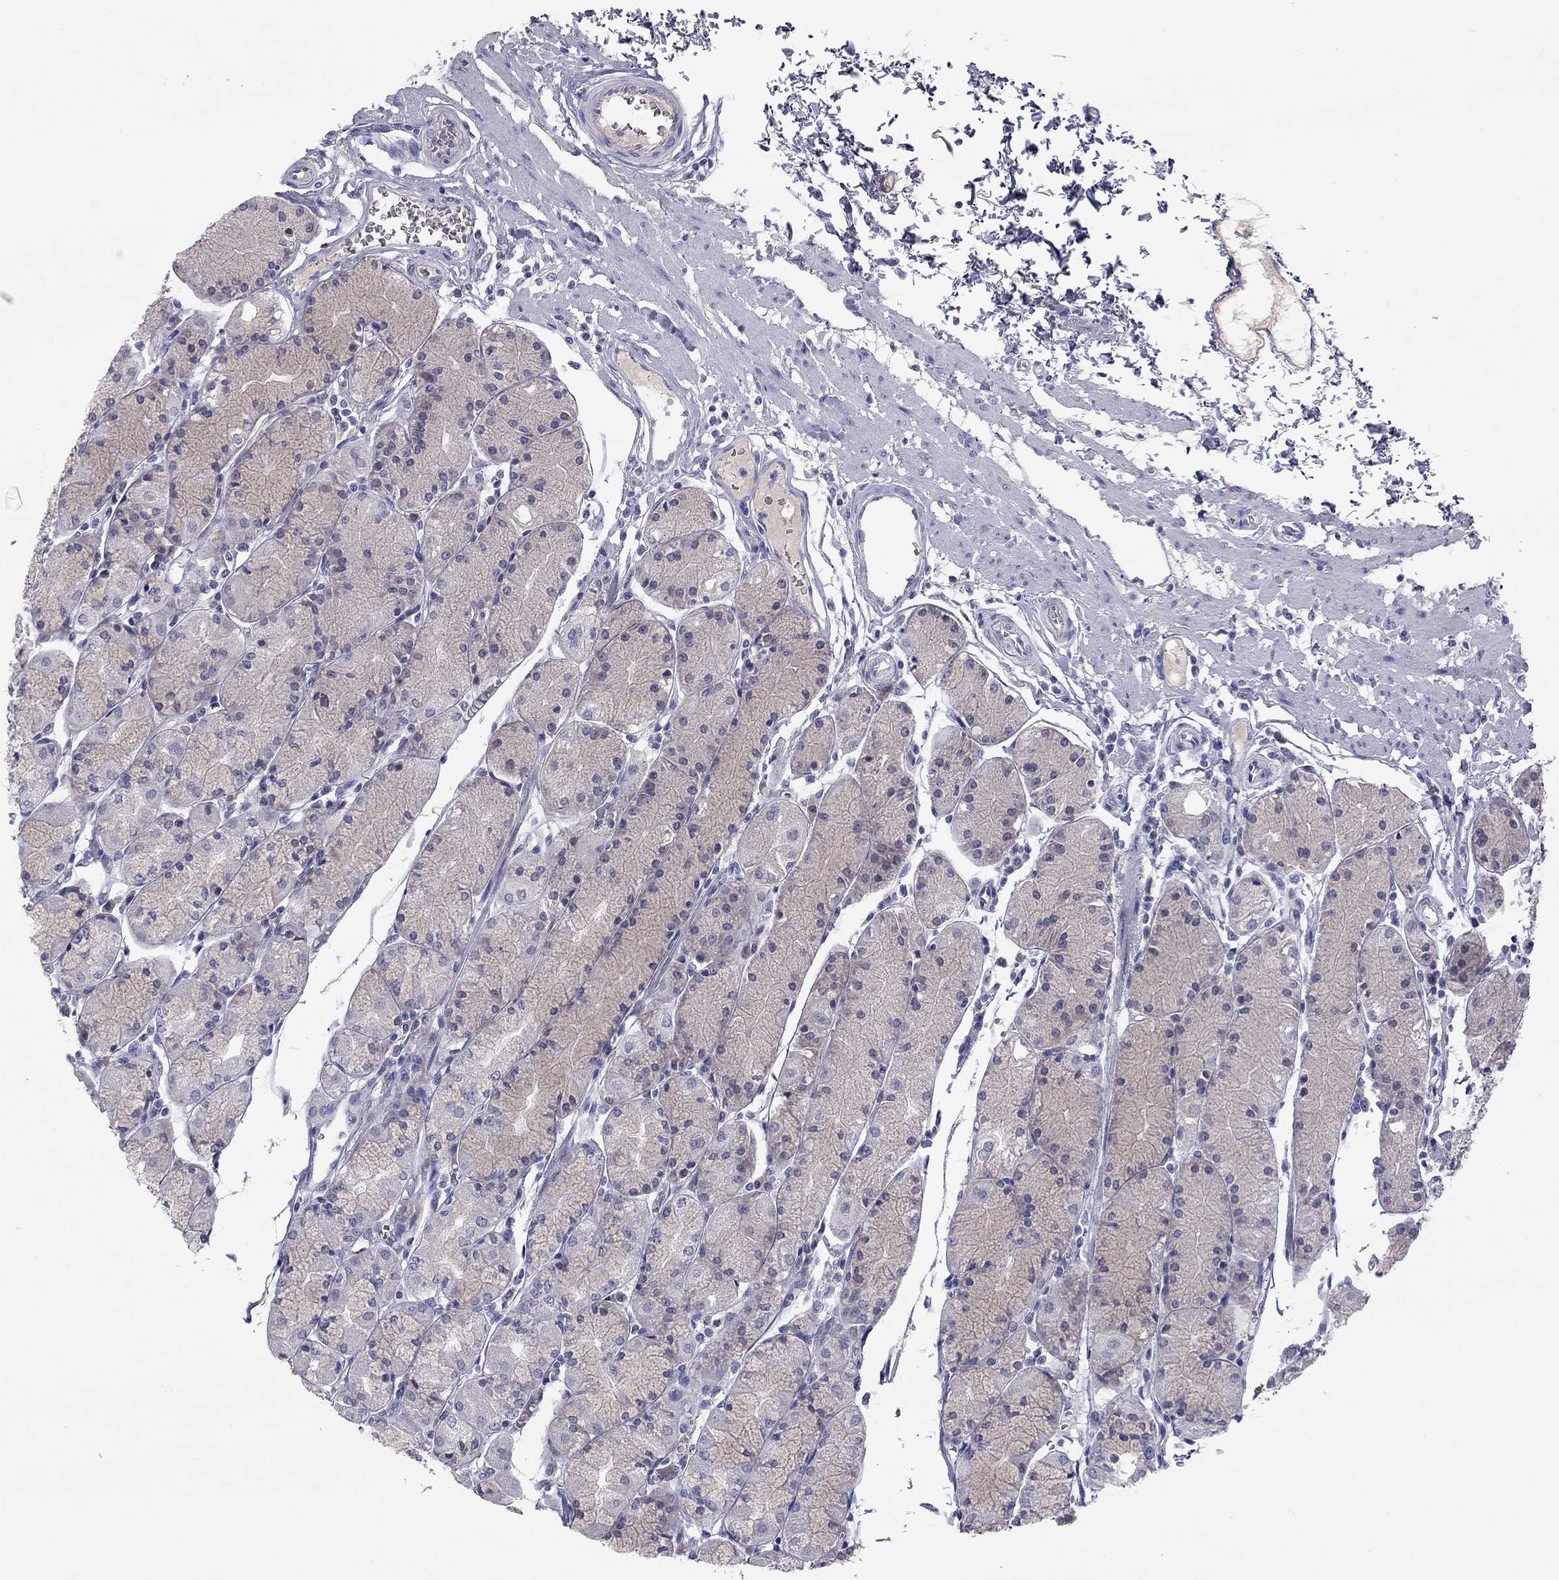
{"staining": {"intensity": "negative", "quantity": "none", "location": "none"}, "tissue": "stomach", "cell_type": "Glandular cells", "image_type": "normal", "snomed": [{"axis": "morphology", "description": "Normal tissue, NOS"}, {"axis": "topography", "description": "Stomach, upper"}], "caption": "IHC of benign stomach shows no expression in glandular cells.", "gene": "UNC119B", "patient": {"sex": "male", "age": 69}}